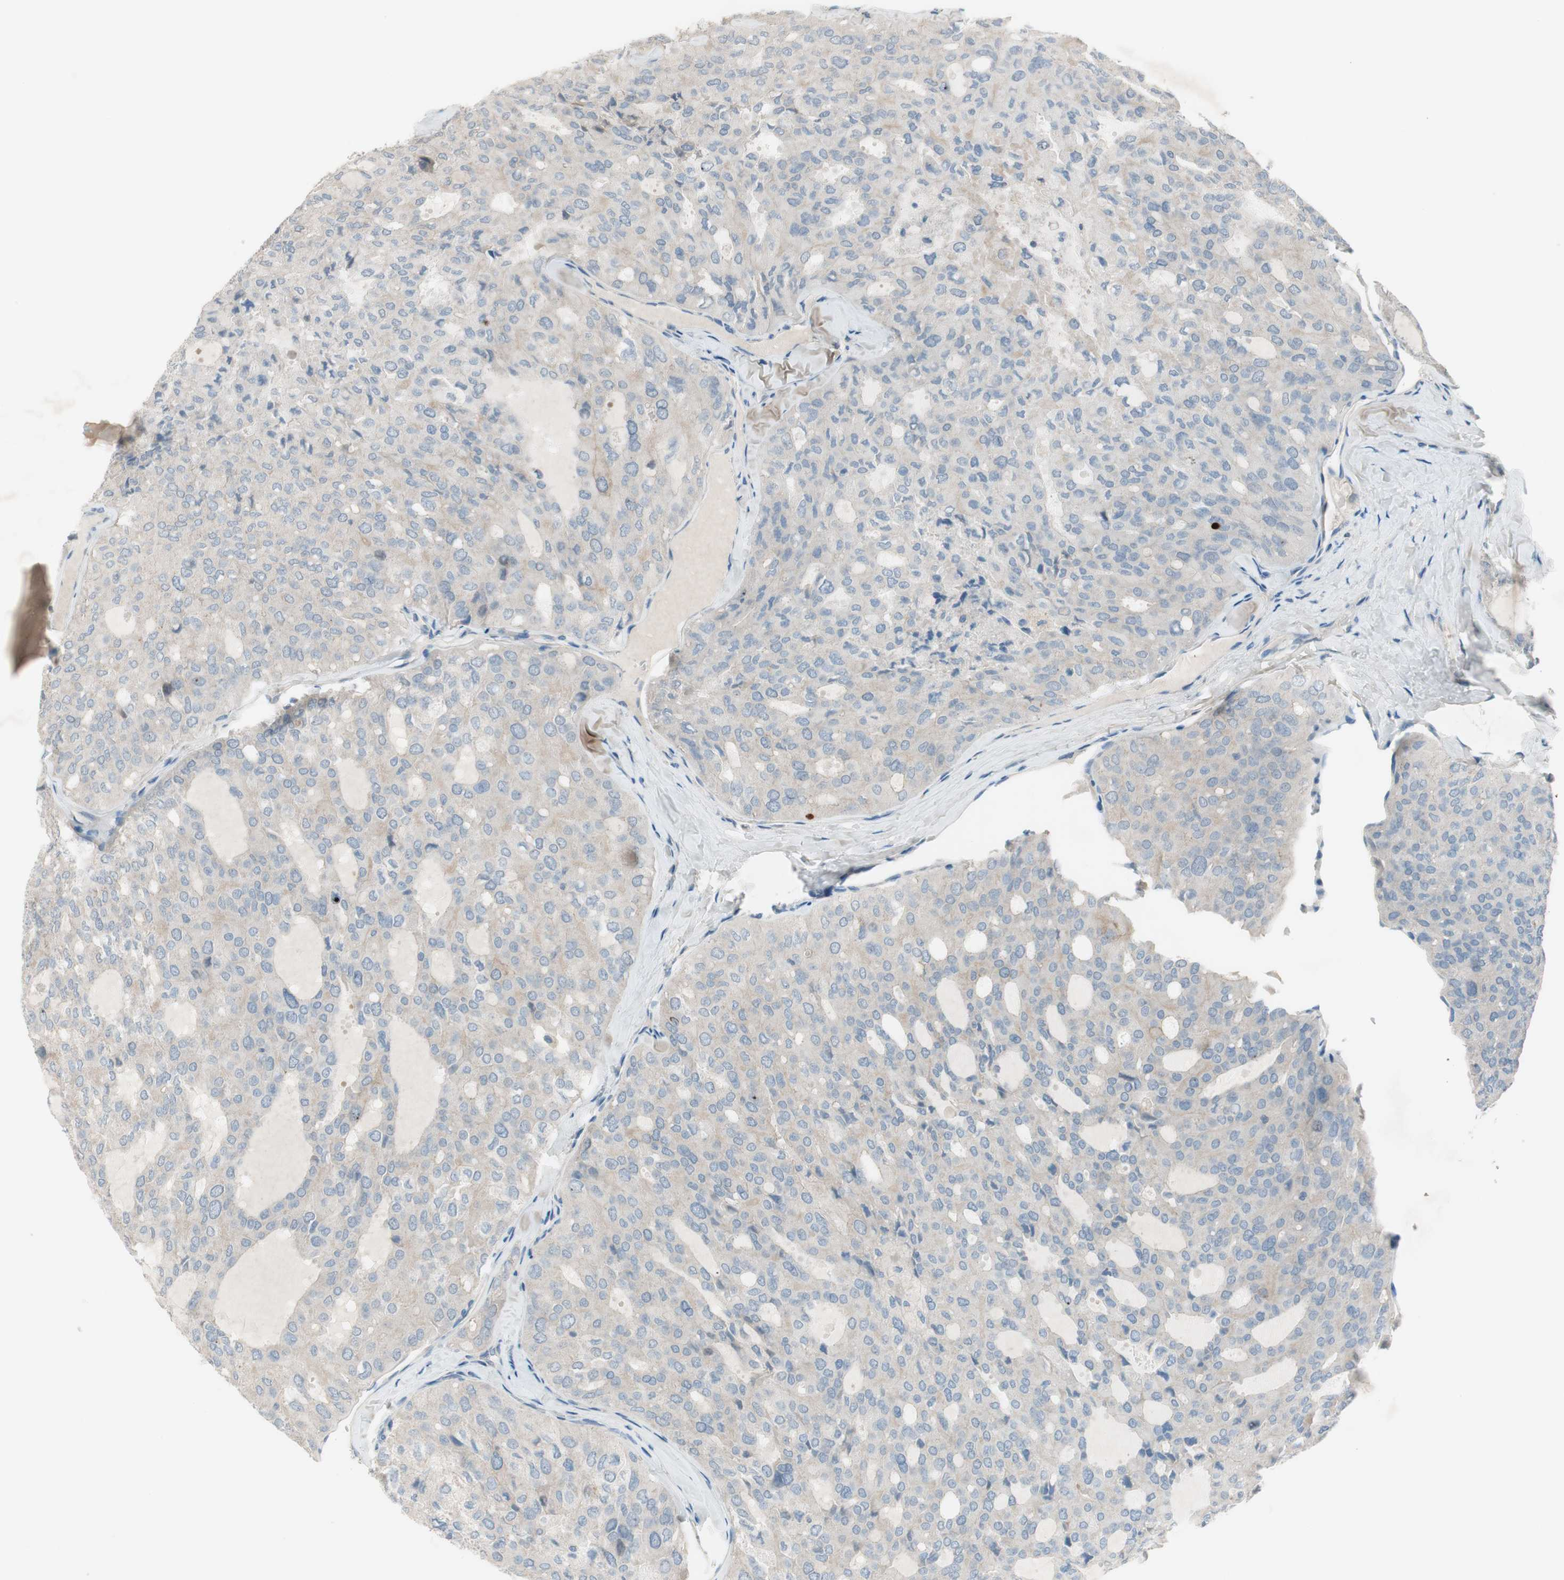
{"staining": {"intensity": "weak", "quantity": "25%-75%", "location": "cytoplasmic/membranous"}, "tissue": "thyroid cancer", "cell_type": "Tumor cells", "image_type": "cancer", "snomed": [{"axis": "morphology", "description": "Follicular adenoma carcinoma, NOS"}, {"axis": "topography", "description": "Thyroid gland"}], "caption": "A micrograph of thyroid follicular adenoma carcinoma stained for a protein shows weak cytoplasmic/membranous brown staining in tumor cells.", "gene": "PRRG4", "patient": {"sex": "male", "age": 75}}